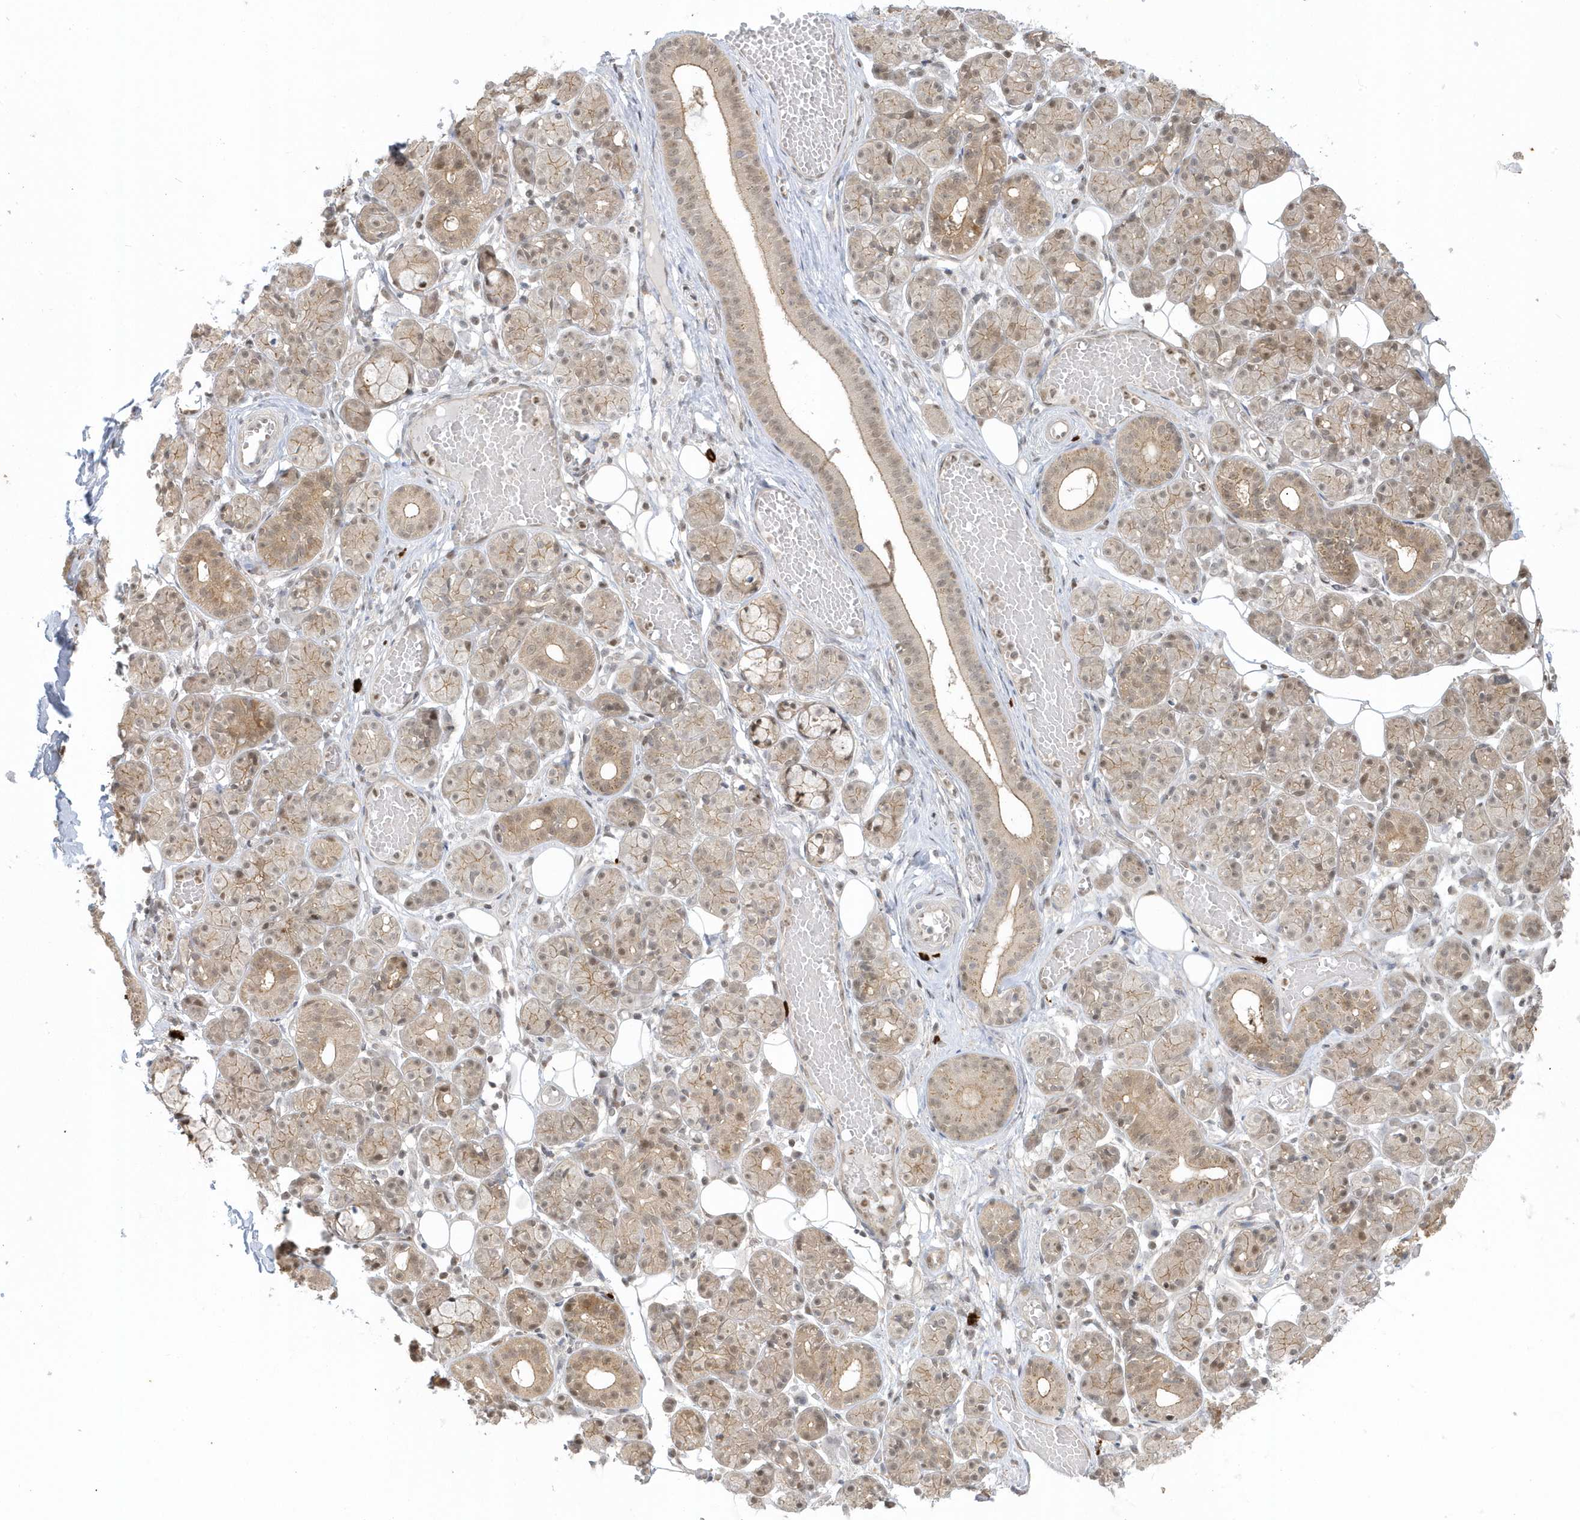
{"staining": {"intensity": "moderate", "quantity": ">75%", "location": "cytoplasmic/membranous,nuclear"}, "tissue": "salivary gland", "cell_type": "Glandular cells", "image_type": "normal", "snomed": [{"axis": "morphology", "description": "Normal tissue, NOS"}, {"axis": "topography", "description": "Salivary gland"}], "caption": "This is a histology image of IHC staining of benign salivary gland, which shows moderate expression in the cytoplasmic/membranous,nuclear of glandular cells.", "gene": "PPP1R7", "patient": {"sex": "male", "age": 63}}